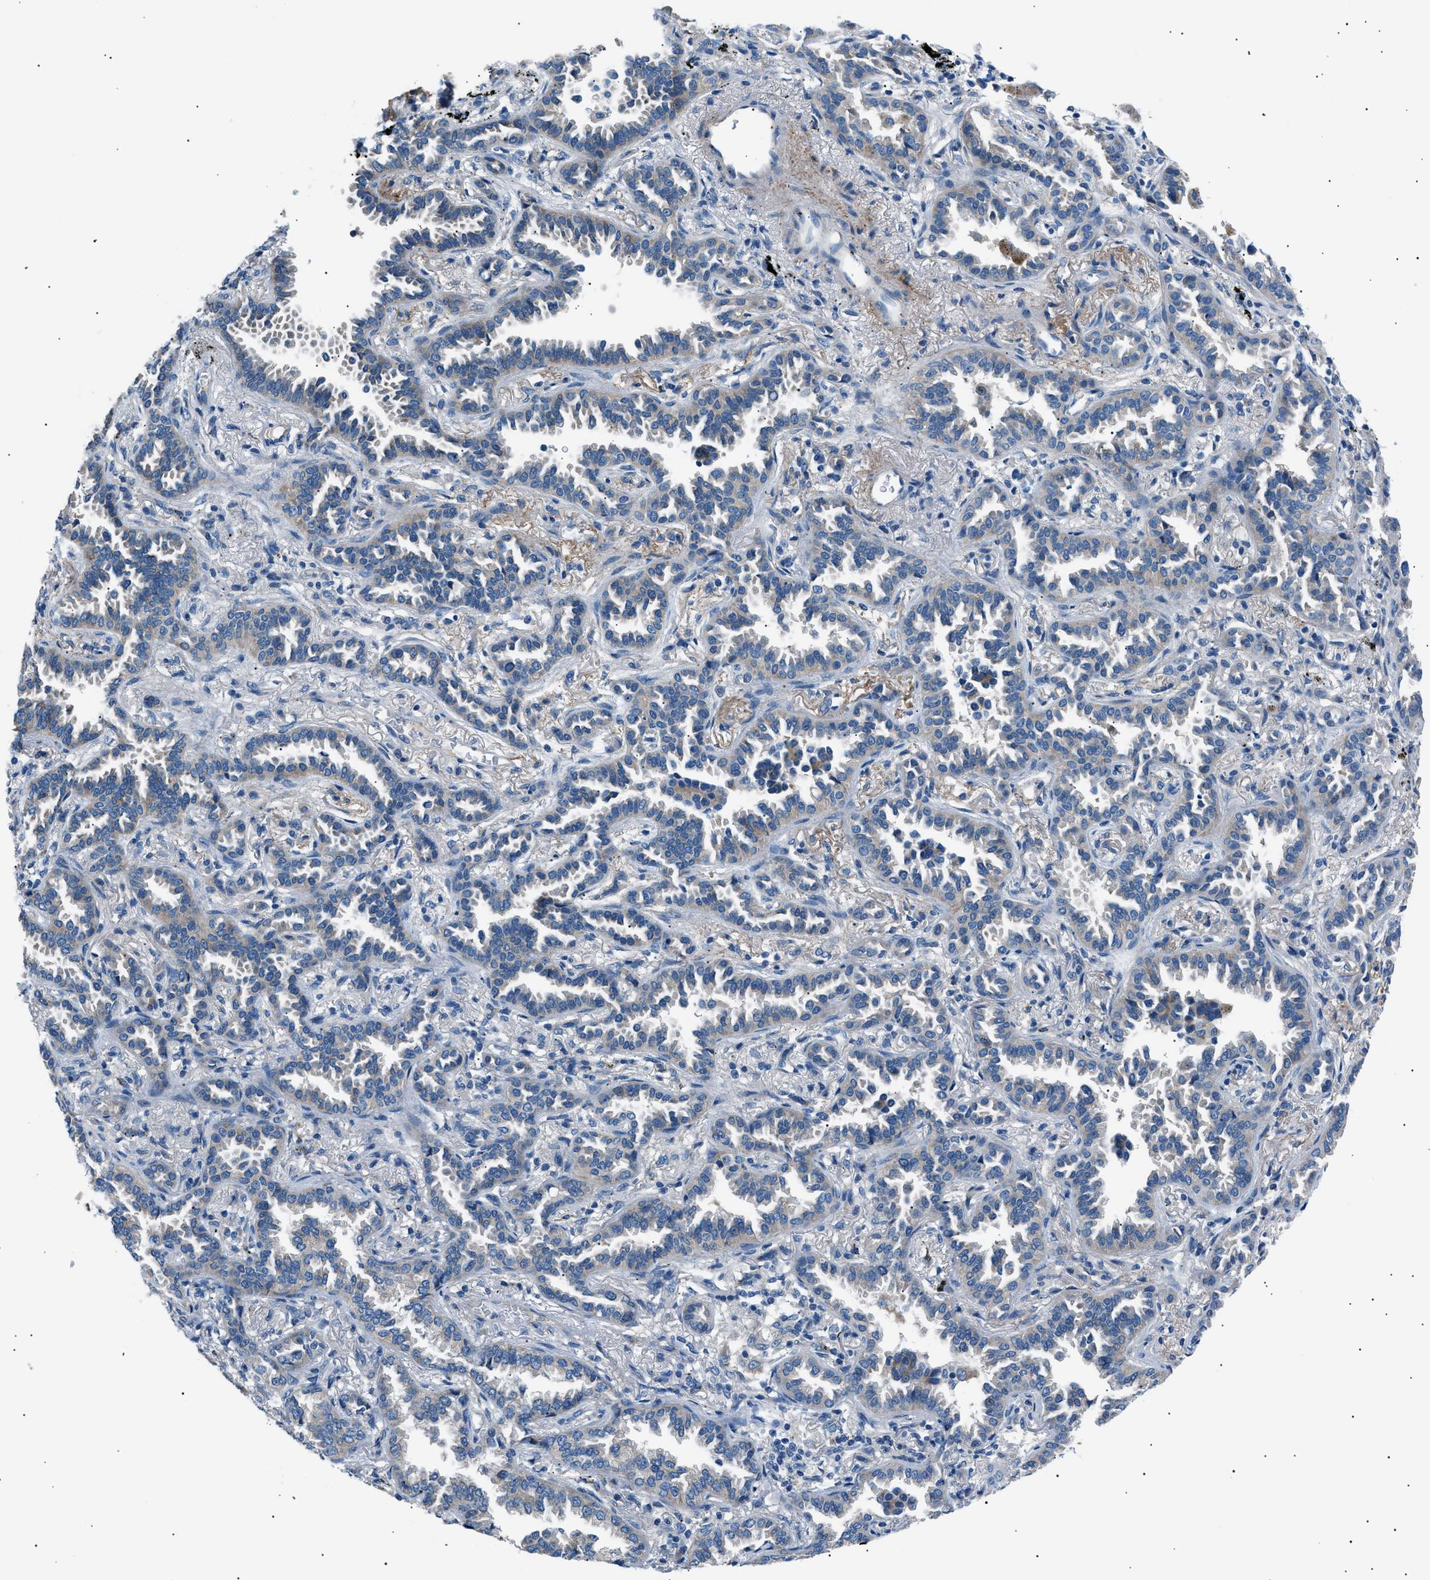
{"staining": {"intensity": "weak", "quantity": "<25%", "location": "cytoplasmic/membranous"}, "tissue": "lung cancer", "cell_type": "Tumor cells", "image_type": "cancer", "snomed": [{"axis": "morphology", "description": "Normal tissue, NOS"}, {"axis": "morphology", "description": "Adenocarcinoma, NOS"}, {"axis": "topography", "description": "Lung"}], "caption": "Immunohistochemical staining of lung cancer demonstrates no significant expression in tumor cells. The staining was performed using DAB to visualize the protein expression in brown, while the nuclei were stained in blue with hematoxylin (Magnification: 20x).", "gene": "LRRC37B", "patient": {"sex": "male", "age": 59}}